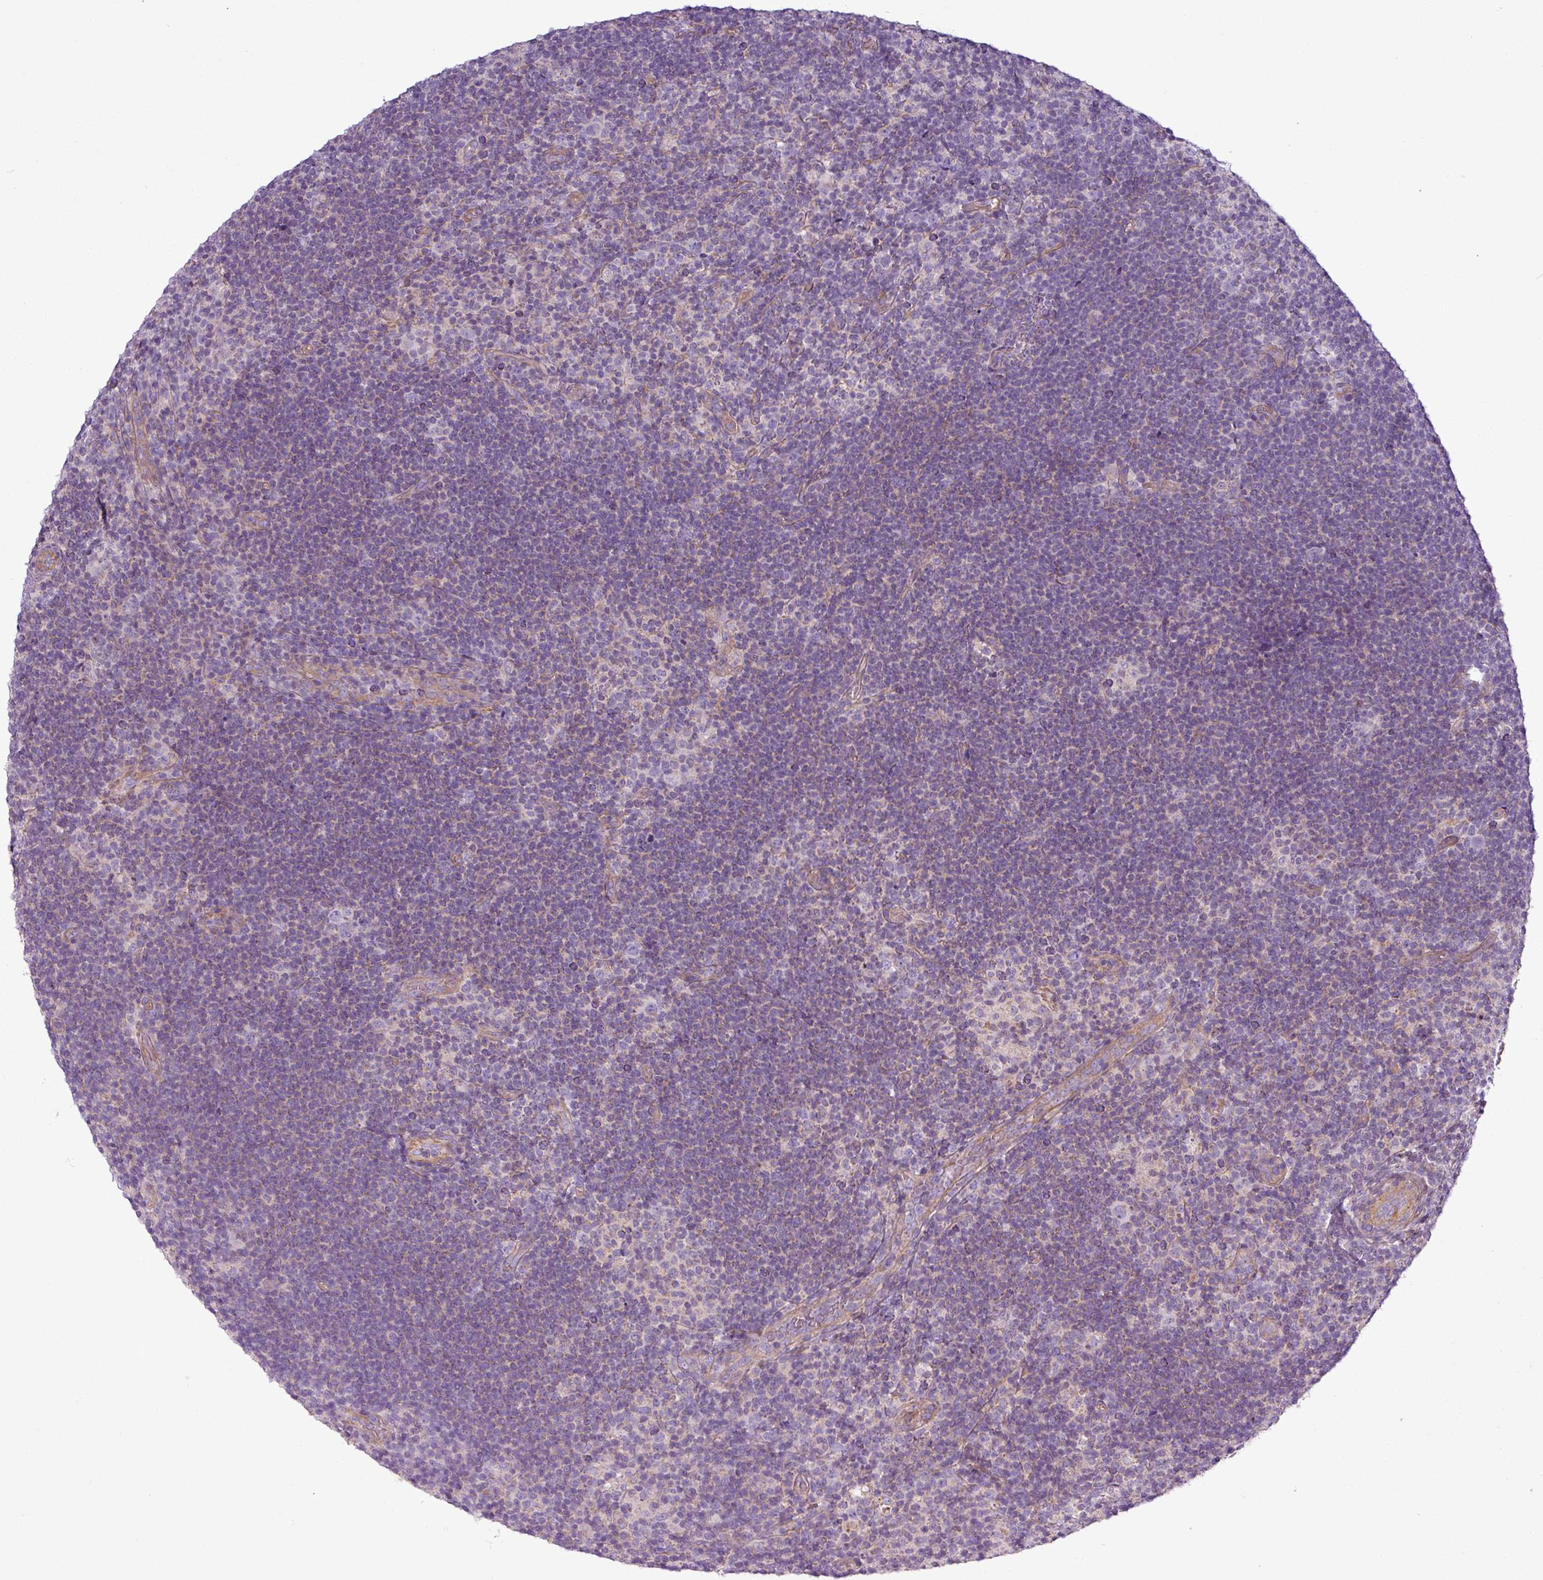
{"staining": {"intensity": "negative", "quantity": "none", "location": "none"}, "tissue": "lymphoma", "cell_type": "Tumor cells", "image_type": "cancer", "snomed": [{"axis": "morphology", "description": "Hodgkin's disease, NOS"}, {"axis": "topography", "description": "Lymph node"}], "caption": "Immunohistochemistry of human lymphoma shows no expression in tumor cells.", "gene": "BTN2A2", "patient": {"sex": "female", "age": 57}}